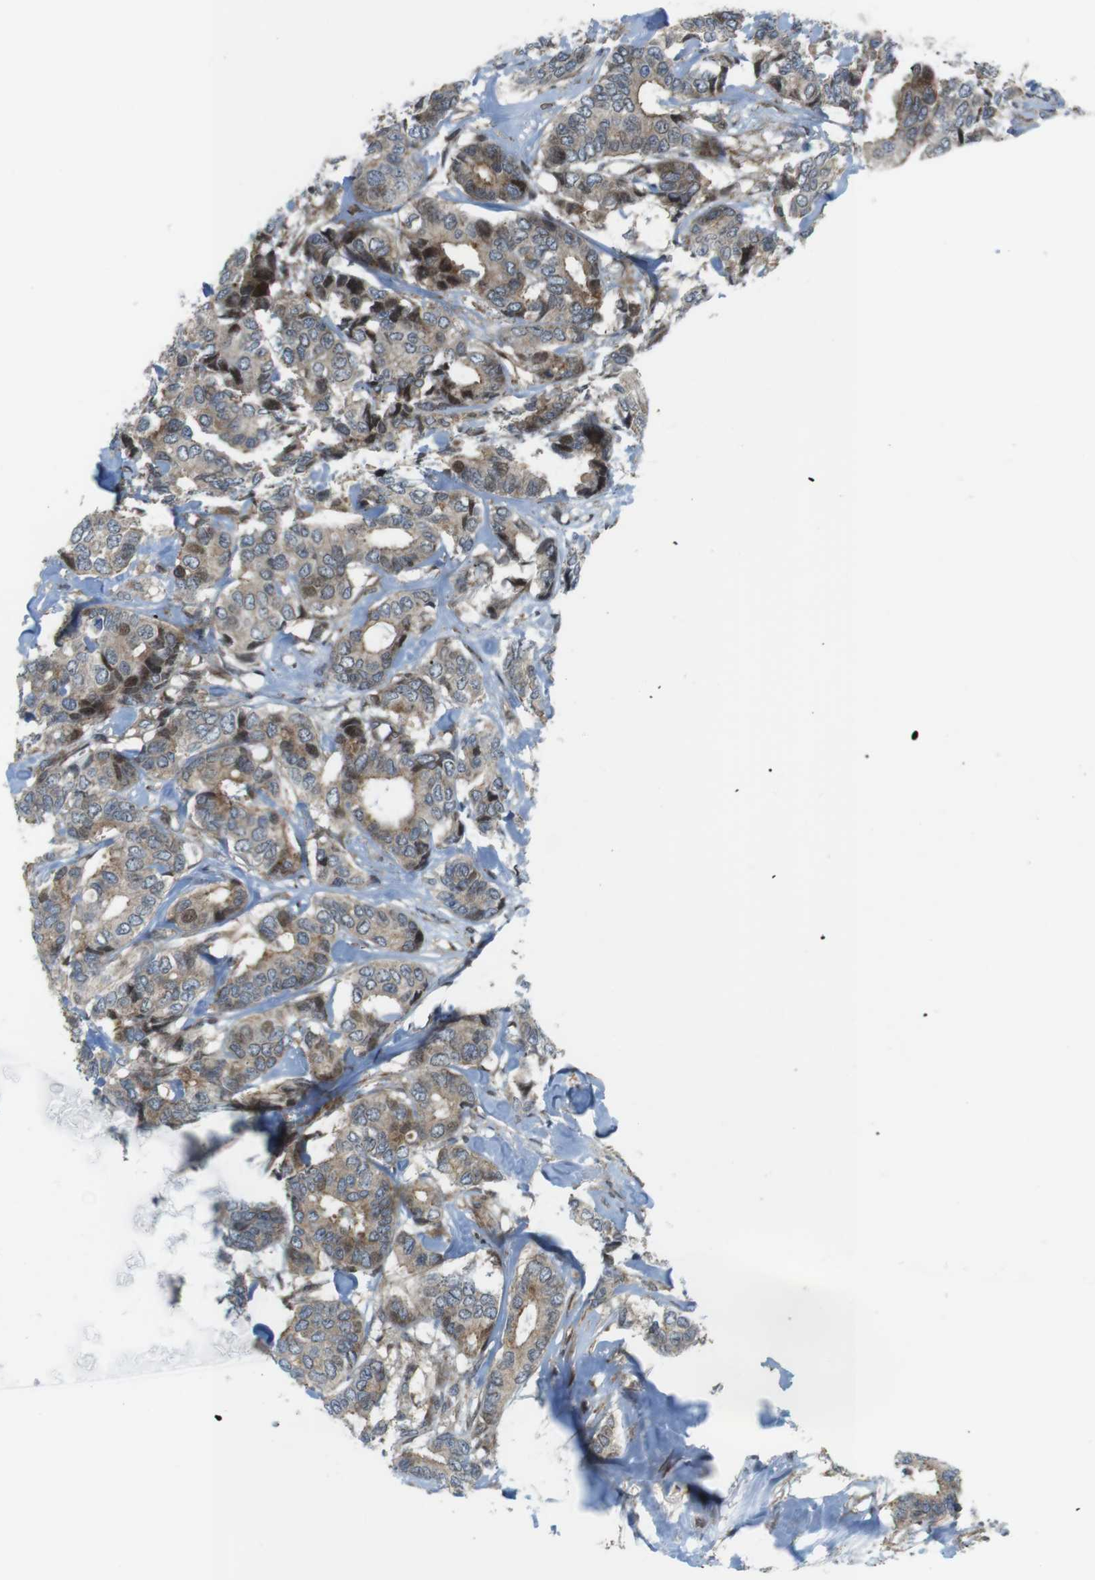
{"staining": {"intensity": "weak", "quantity": ">75%", "location": "cytoplasmic/membranous"}, "tissue": "breast cancer", "cell_type": "Tumor cells", "image_type": "cancer", "snomed": [{"axis": "morphology", "description": "Duct carcinoma"}, {"axis": "topography", "description": "Breast"}], "caption": "Immunohistochemistry (IHC) photomicrograph of human invasive ductal carcinoma (breast) stained for a protein (brown), which displays low levels of weak cytoplasmic/membranous staining in about >75% of tumor cells.", "gene": "CUL7", "patient": {"sex": "female", "age": 87}}